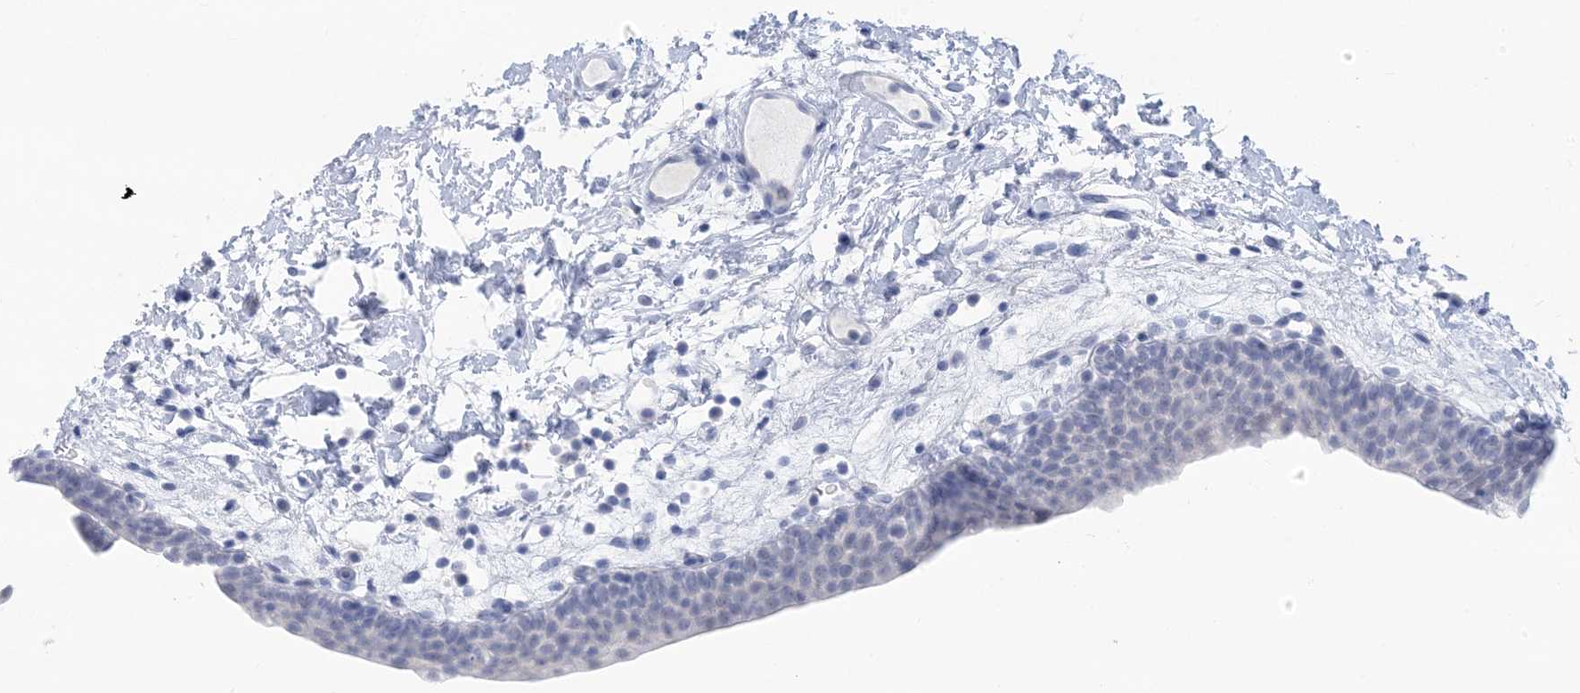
{"staining": {"intensity": "negative", "quantity": "none", "location": "none"}, "tissue": "urinary bladder", "cell_type": "Urothelial cells", "image_type": "normal", "snomed": [{"axis": "morphology", "description": "Normal tissue, NOS"}, {"axis": "topography", "description": "Urinary bladder"}], "caption": "This photomicrograph is of unremarkable urinary bladder stained with IHC to label a protein in brown with the nuclei are counter-stained blue. There is no positivity in urothelial cells. (Stains: DAB (3,3'-diaminobenzidine) immunohistochemistry (IHC) with hematoxylin counter stain, Microscopy: brightfield microscopy at high magnification).", "gene": "SH3YL1", "patient": {"sex": "male", "age": 83}}